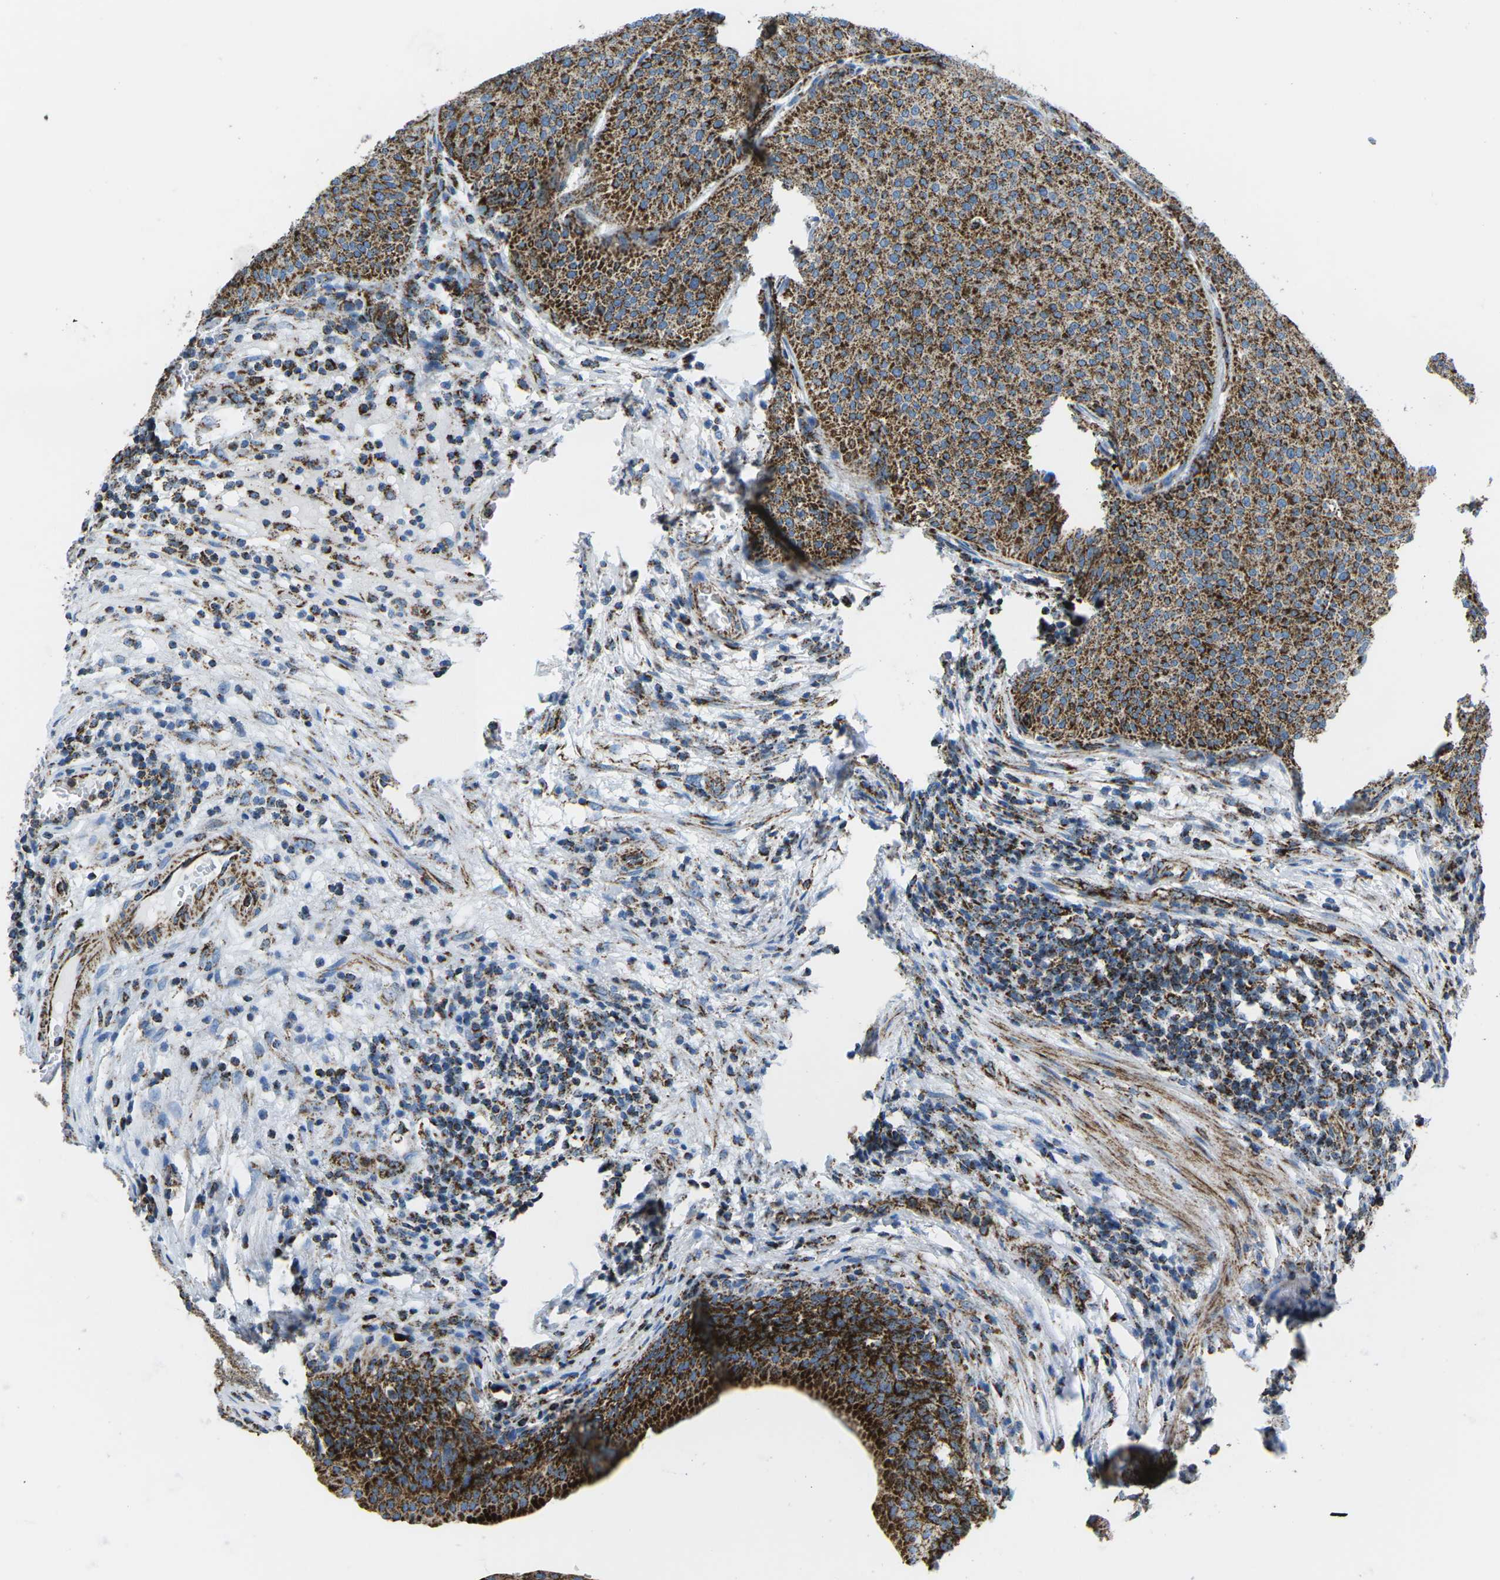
{"staining": {"intensity": "strong", "quantity": ">75%", "location": "cytoplasmic/membranous"}, "tissue": "urothelial cancer", "cell_type": "Tumor cells", "image_type": "cancer", "snomed": [{"axis": "morphology", "description": "Urothelial carcinoma, Low grade"}, {"axis": "topography", "description": "Smooth muscle"}, {"axis": "topography", "description": "Urinary bladder"}], "caption": "The image reveals immunohistochemical staining of urothelial cancer. There is strong cytoplasmic/membranous expression is identified in approximately >75% of tumor cells.", "gene": "COX6C", "patient": {"sex": "male", "age": 60}}